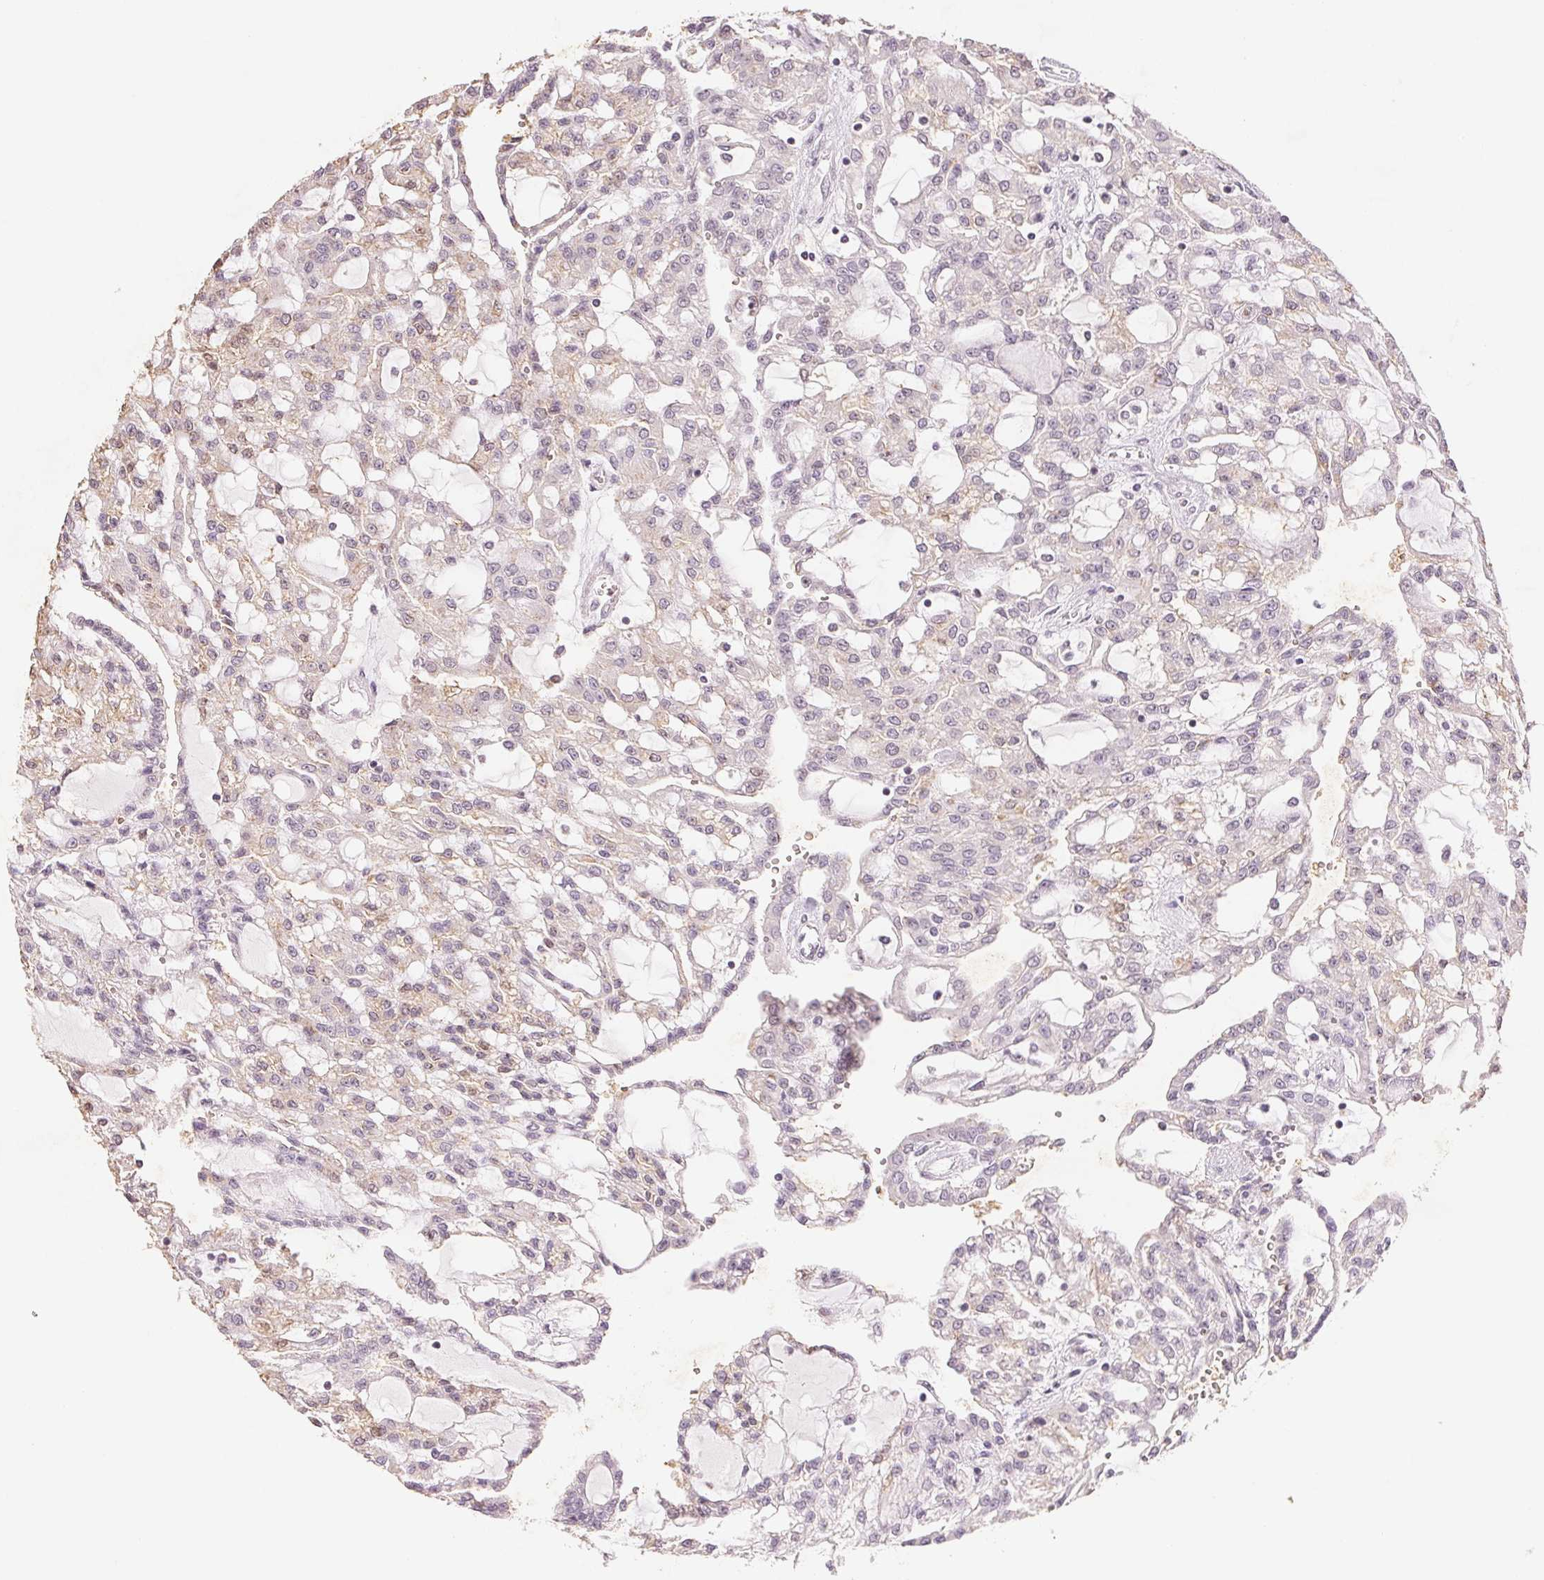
{"staining": {"intensity": "weak", "quantity": "<25%", "location": "cytoplasmic/membranous"}, "tissue": "renal cancer", "cell_type": "Tumor cells", "image_type": "cancer", "snomed": [{"axis": "morphology", "description": "Adenocarcinoma, NOS"}, {"axis": "topography", "description": "Kidney"}], "caption": "The immunohistochemistry (IHC) micrograph has no significant expression in tumor cells of renal adenocarcinoma tissue.", "gene": "SMTN", "patient": {"sex": "male", "age": 63}}